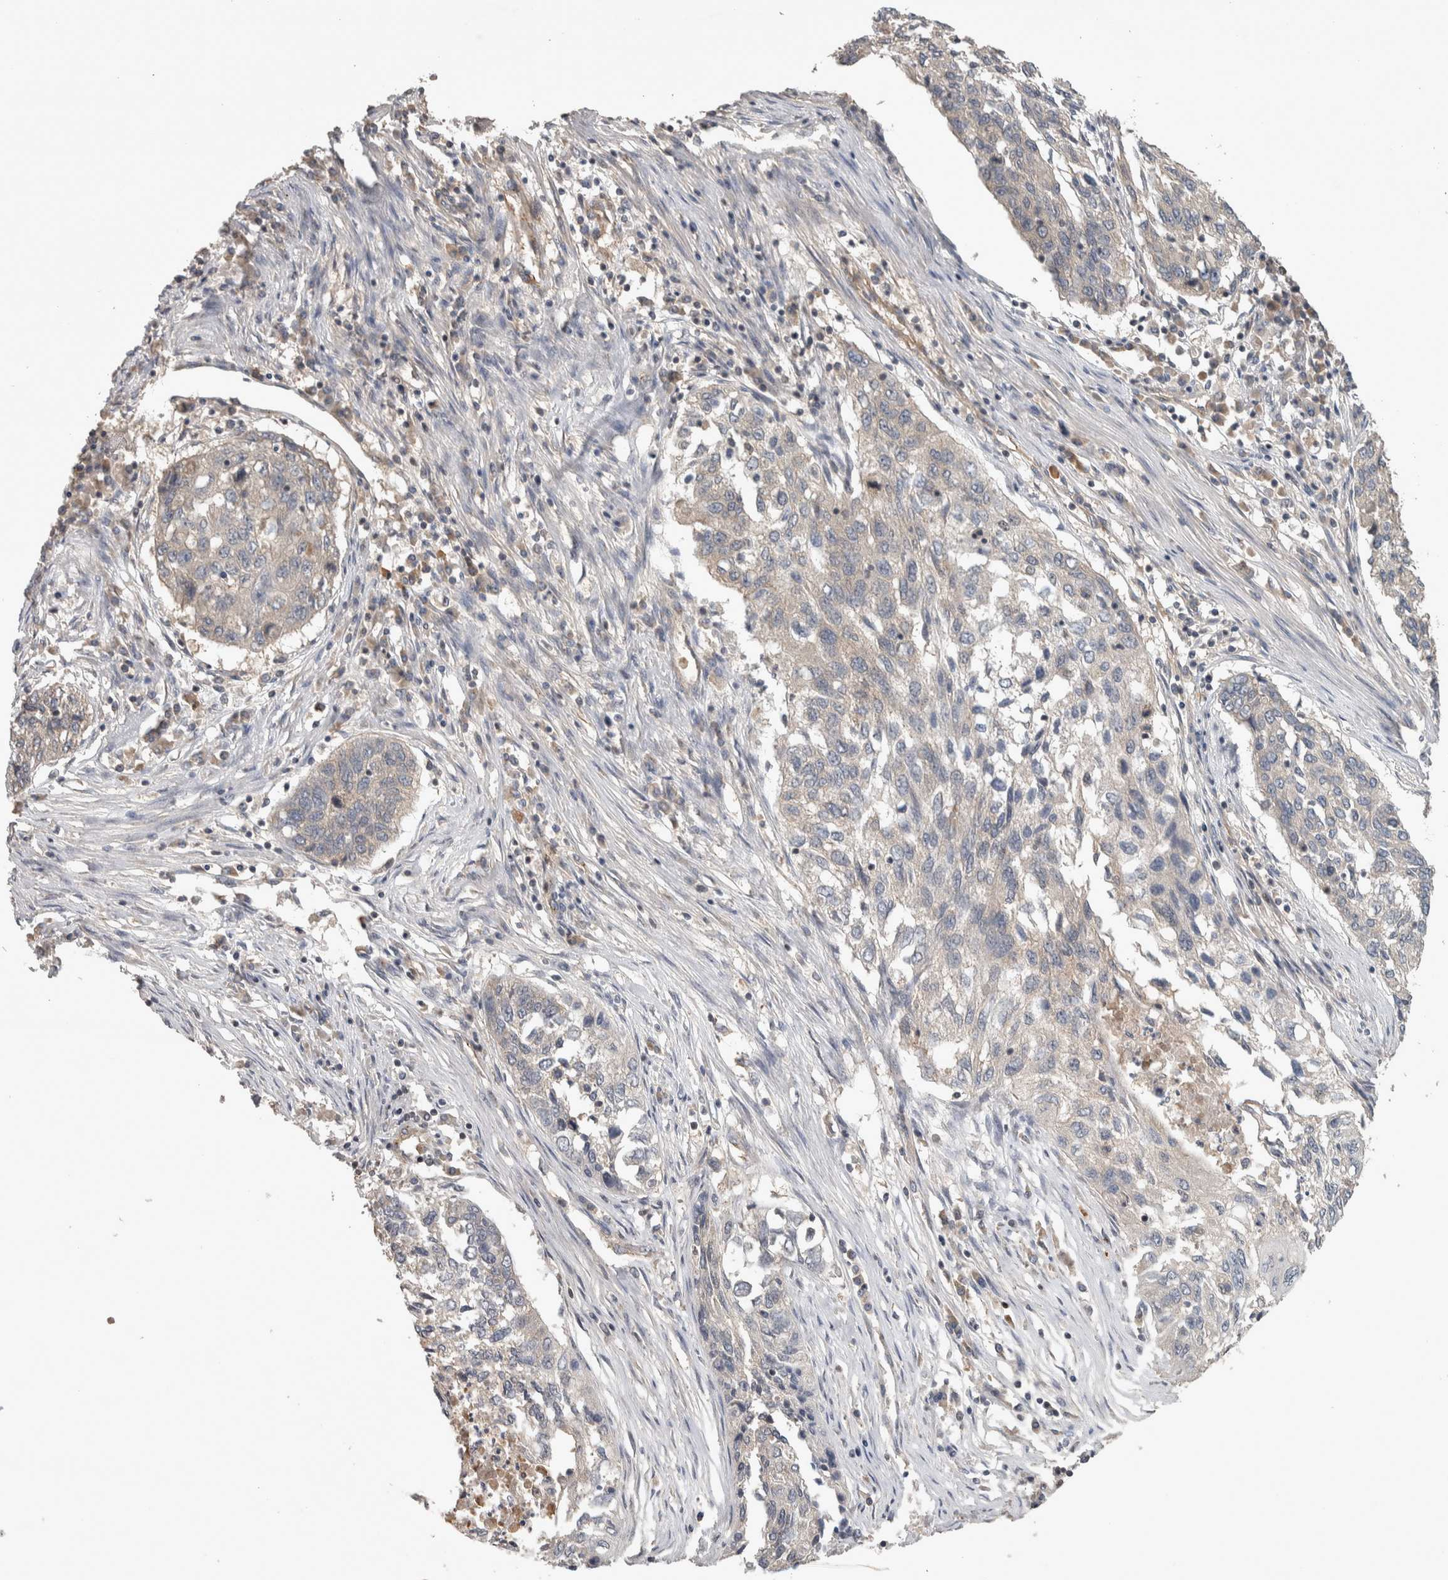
{"staining": {"intensity": "negative", "quantity": "none", "location": "none"}, "tissue": "lung cancer", "cell_type": "Tumor cells", "image_type": "cancer", "snomed": [{"axis": "morphology", "description": "Squamous cell carcinoma, NOS"}, {"axis": "topography", "description": "Lung"}], "caption": "High magnification brightfield microscopy of lung cancer (squamous cell carcinoma) stained with DAB (brown) and counterstained with hematoxylin (blue): tumor cells show no significant positivity.", "gene": "IFRD1", "patient": {"sex": "female", "age": 63}}